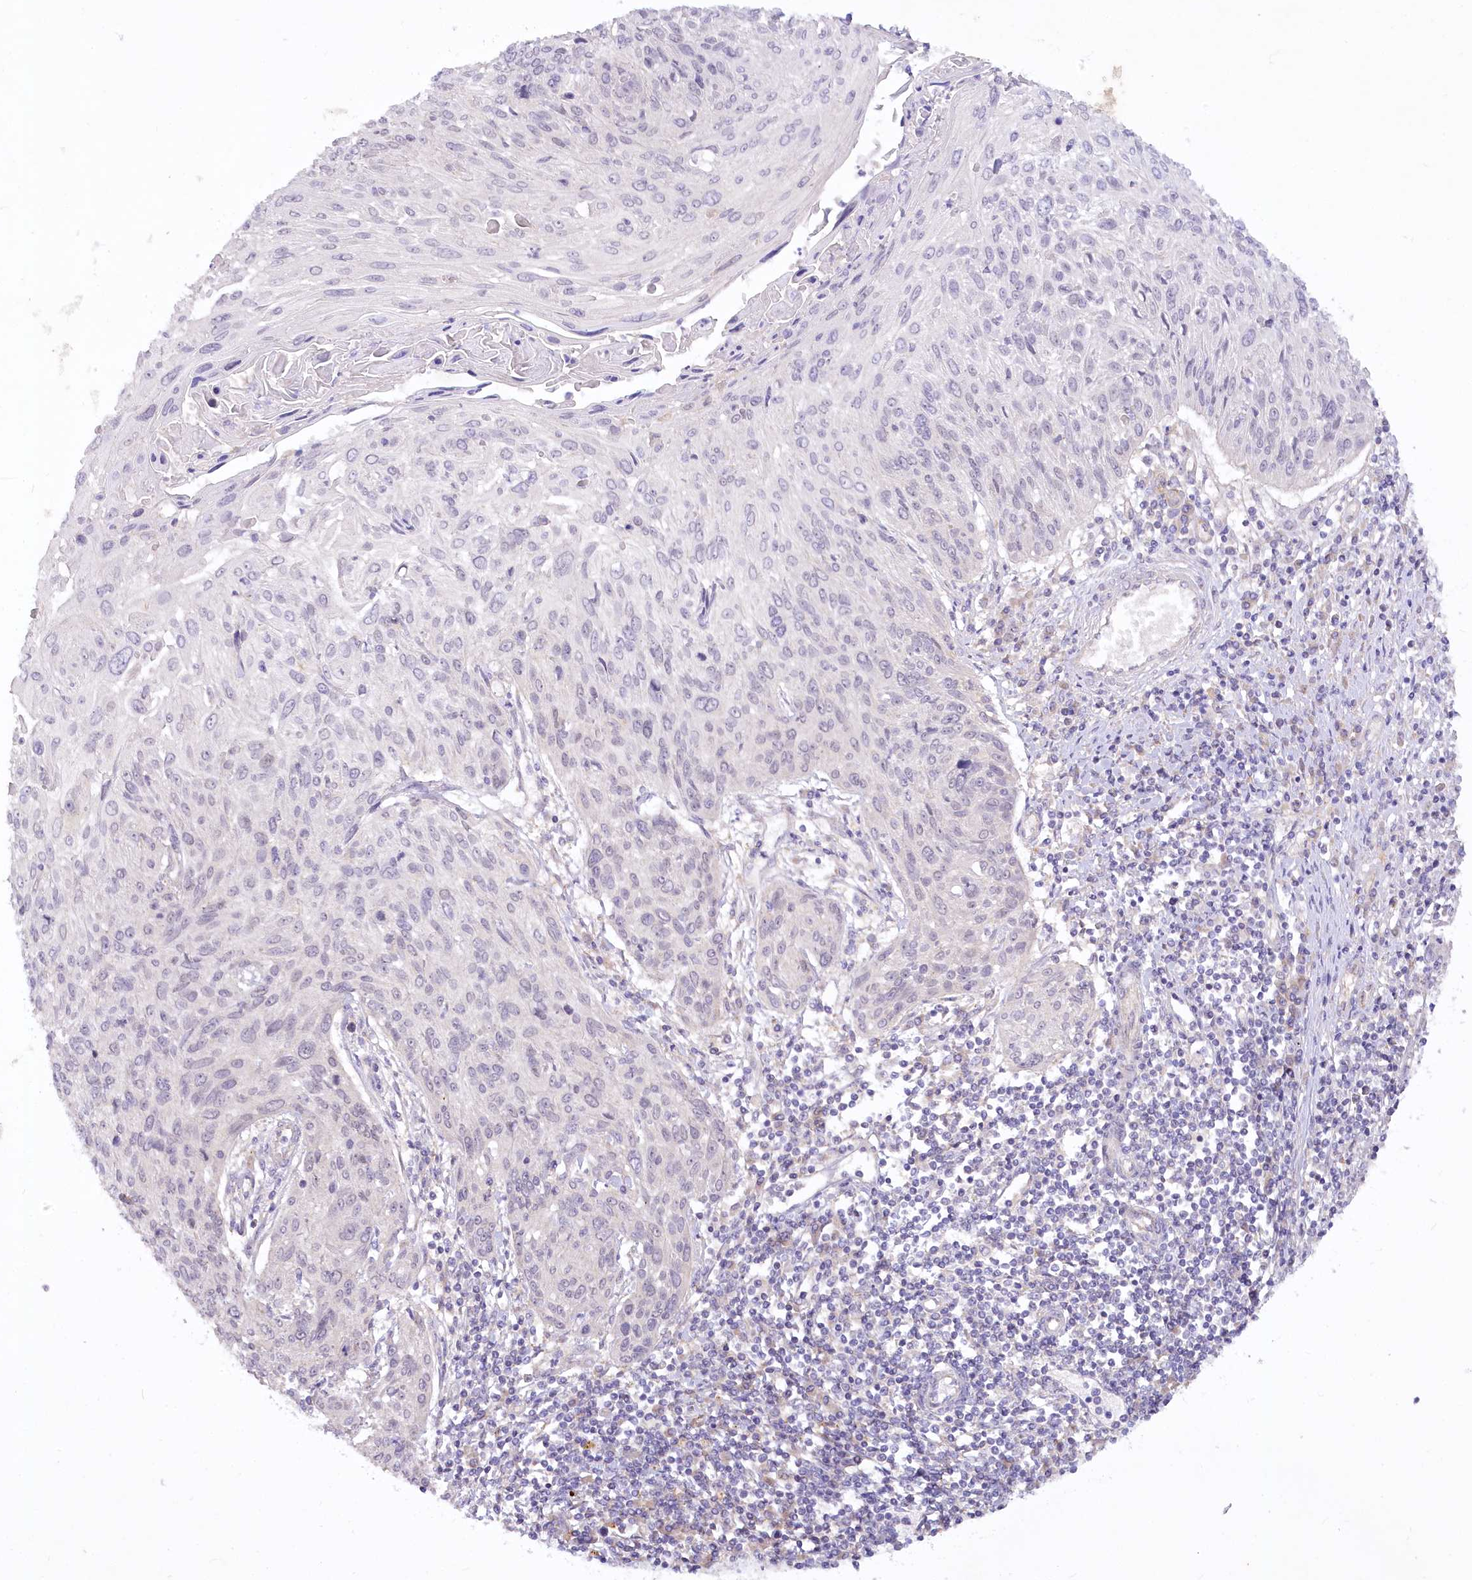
{"staining": {"intensity": "negative", "quantity": "none", "location": "none"}, "tissue": "cervical cancer", "cell_type": "Tumor cells", "image_type": "cancer", "snomed": [{"axis": "morphology", "description": "Squamous cell carcinoma, NOS"}, {"axis": "topography", "description": "Cervix"}], "caption": "Tumor cells show no significant staining in cervical cancer (squamous cell carcinoma).", "gene": "EFHC2", "patient": {"sex": "female", "age": 51}}